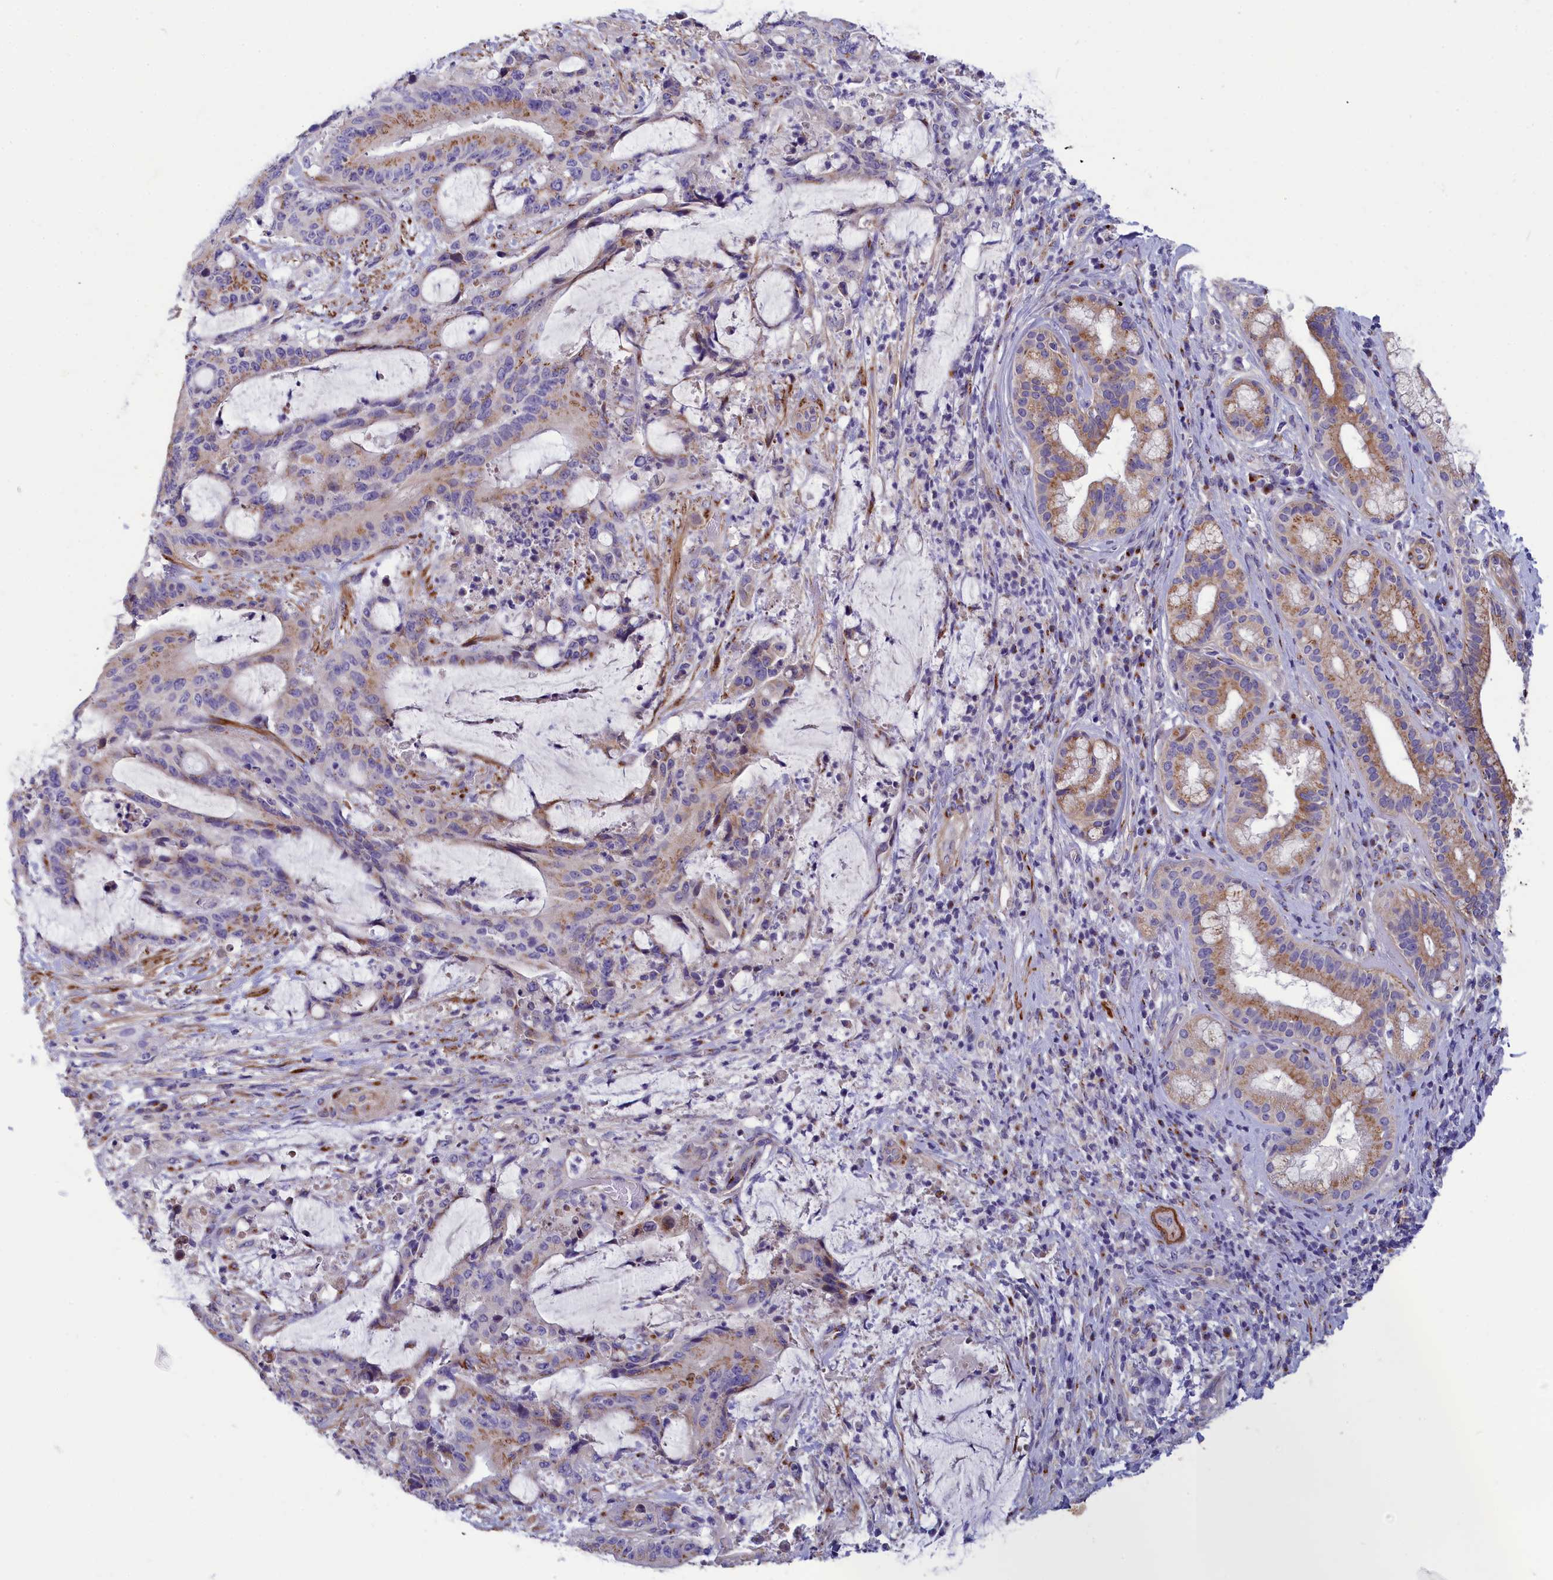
{"staining": {"intensity": "moderate", "quantity": "25%-75%", "location": "cytoplasmic/membranous"}, "tissue": "liver cancer", "cell_type": "Tumor cells", "image_type": "cancer", "snomed": [{"axis": "morphology", "description": "Normal tissue, NOS"}, {"axis": "morphology", "description": "Cholangiocarcinoma"}, {"axis": "topography", "description": "Liver"}, {"axis": "topography", "description": "Peripheral nerve tissue"}], "caption": "Brown immunohistochemical staining in liver cholangiocarcinoma exhibits moderate cytoplasmic/membranous staining in about 25%-75% of tumor cells.", "gene": "TUBGCP4", "patient": {"sex": "female", "age": 73}}